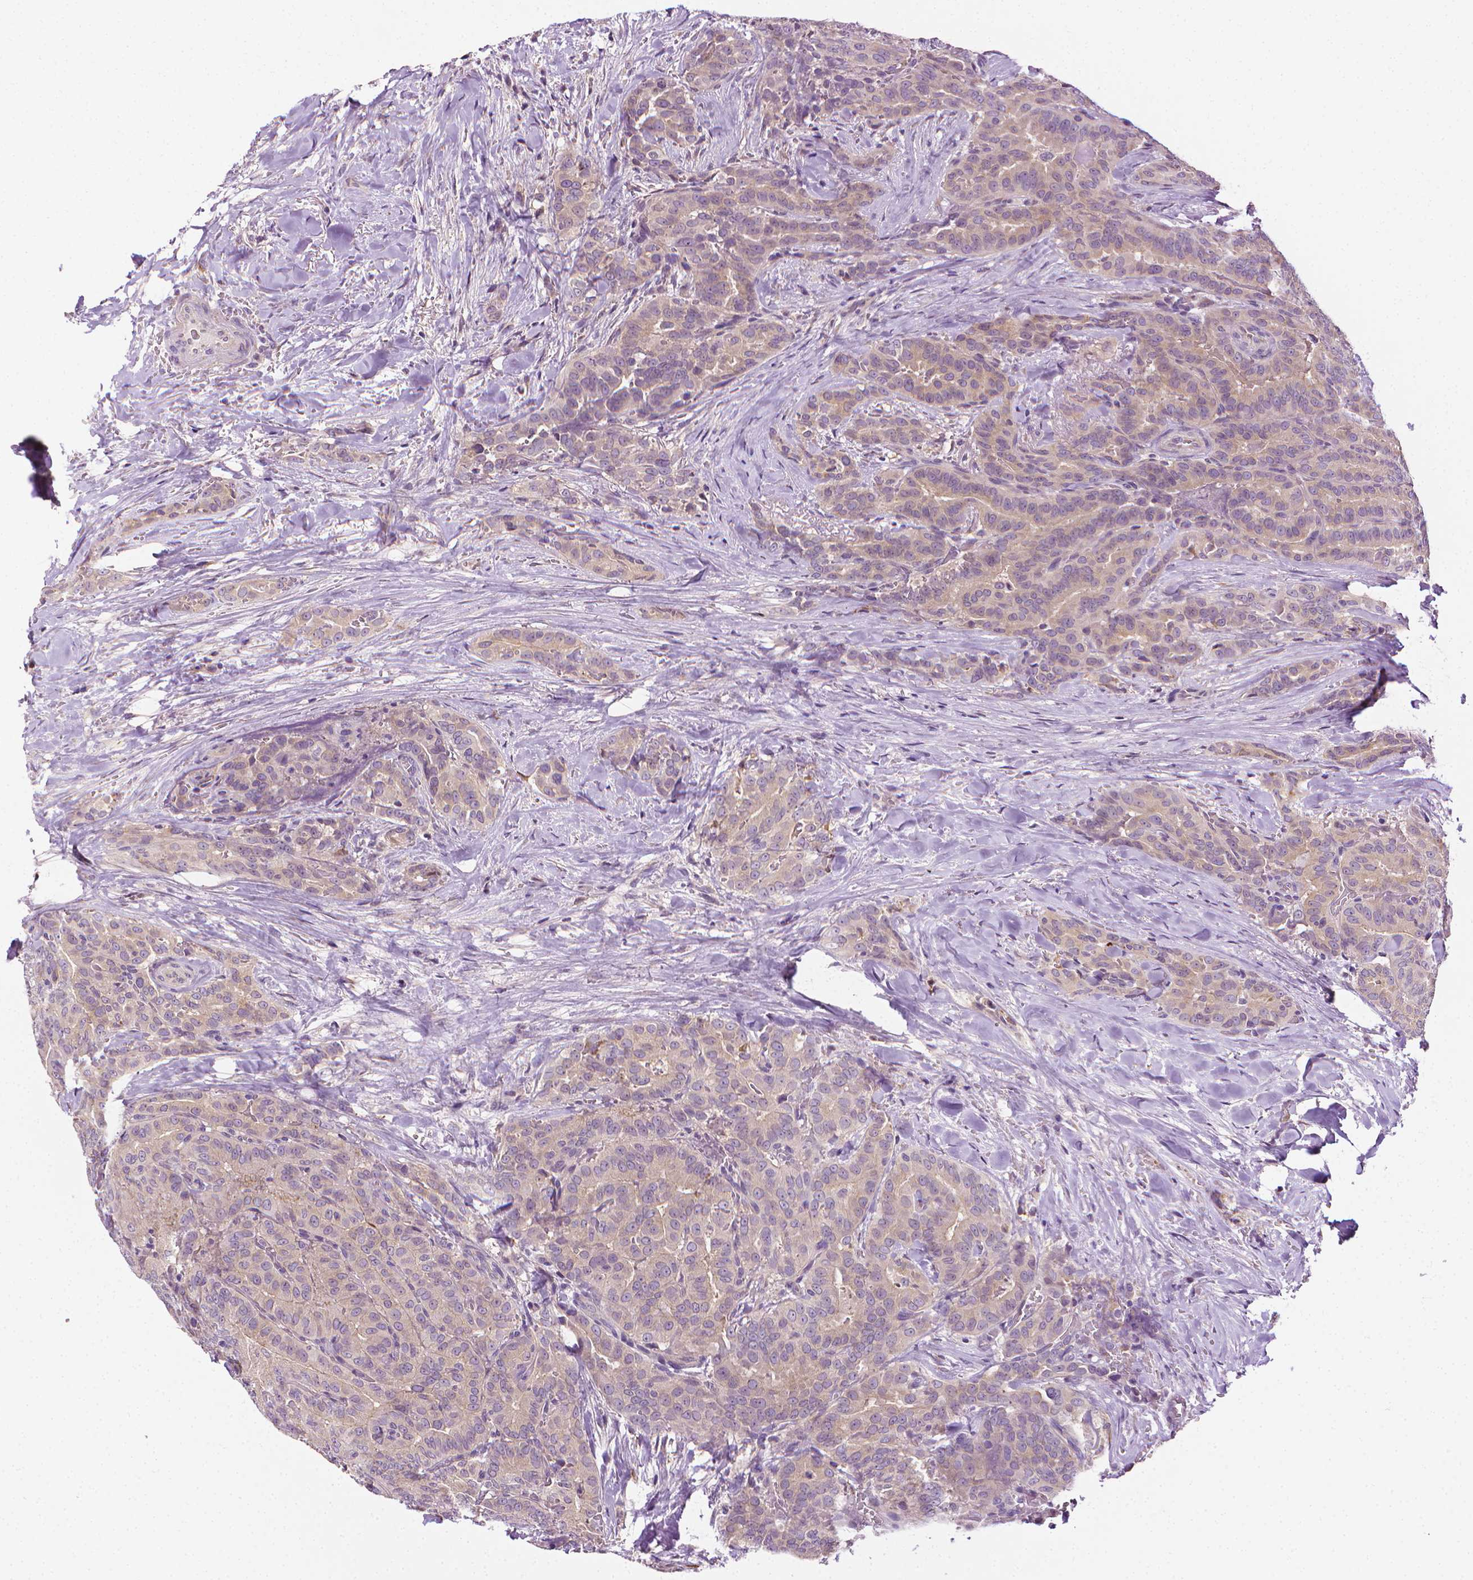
{"staining": {"intensity": "negative", "quantity": "none", "location": "none"}, "tissue": "thyroid cancer", "cell_type": "Tumor cells", "image_type": "cancer", "snomed": [{"axis": "morphology", "description": "Papillary adenocarcinoma, NOS"}, {"axis": "topography", "description": "Thyroid gland"}], "caption": "Image shows no significant protein positivity in tumor cells of thyroid papillary adenocarcinoma.", "gene": "MCOLN3", "patient": {"sex": "male", "age": 61}}